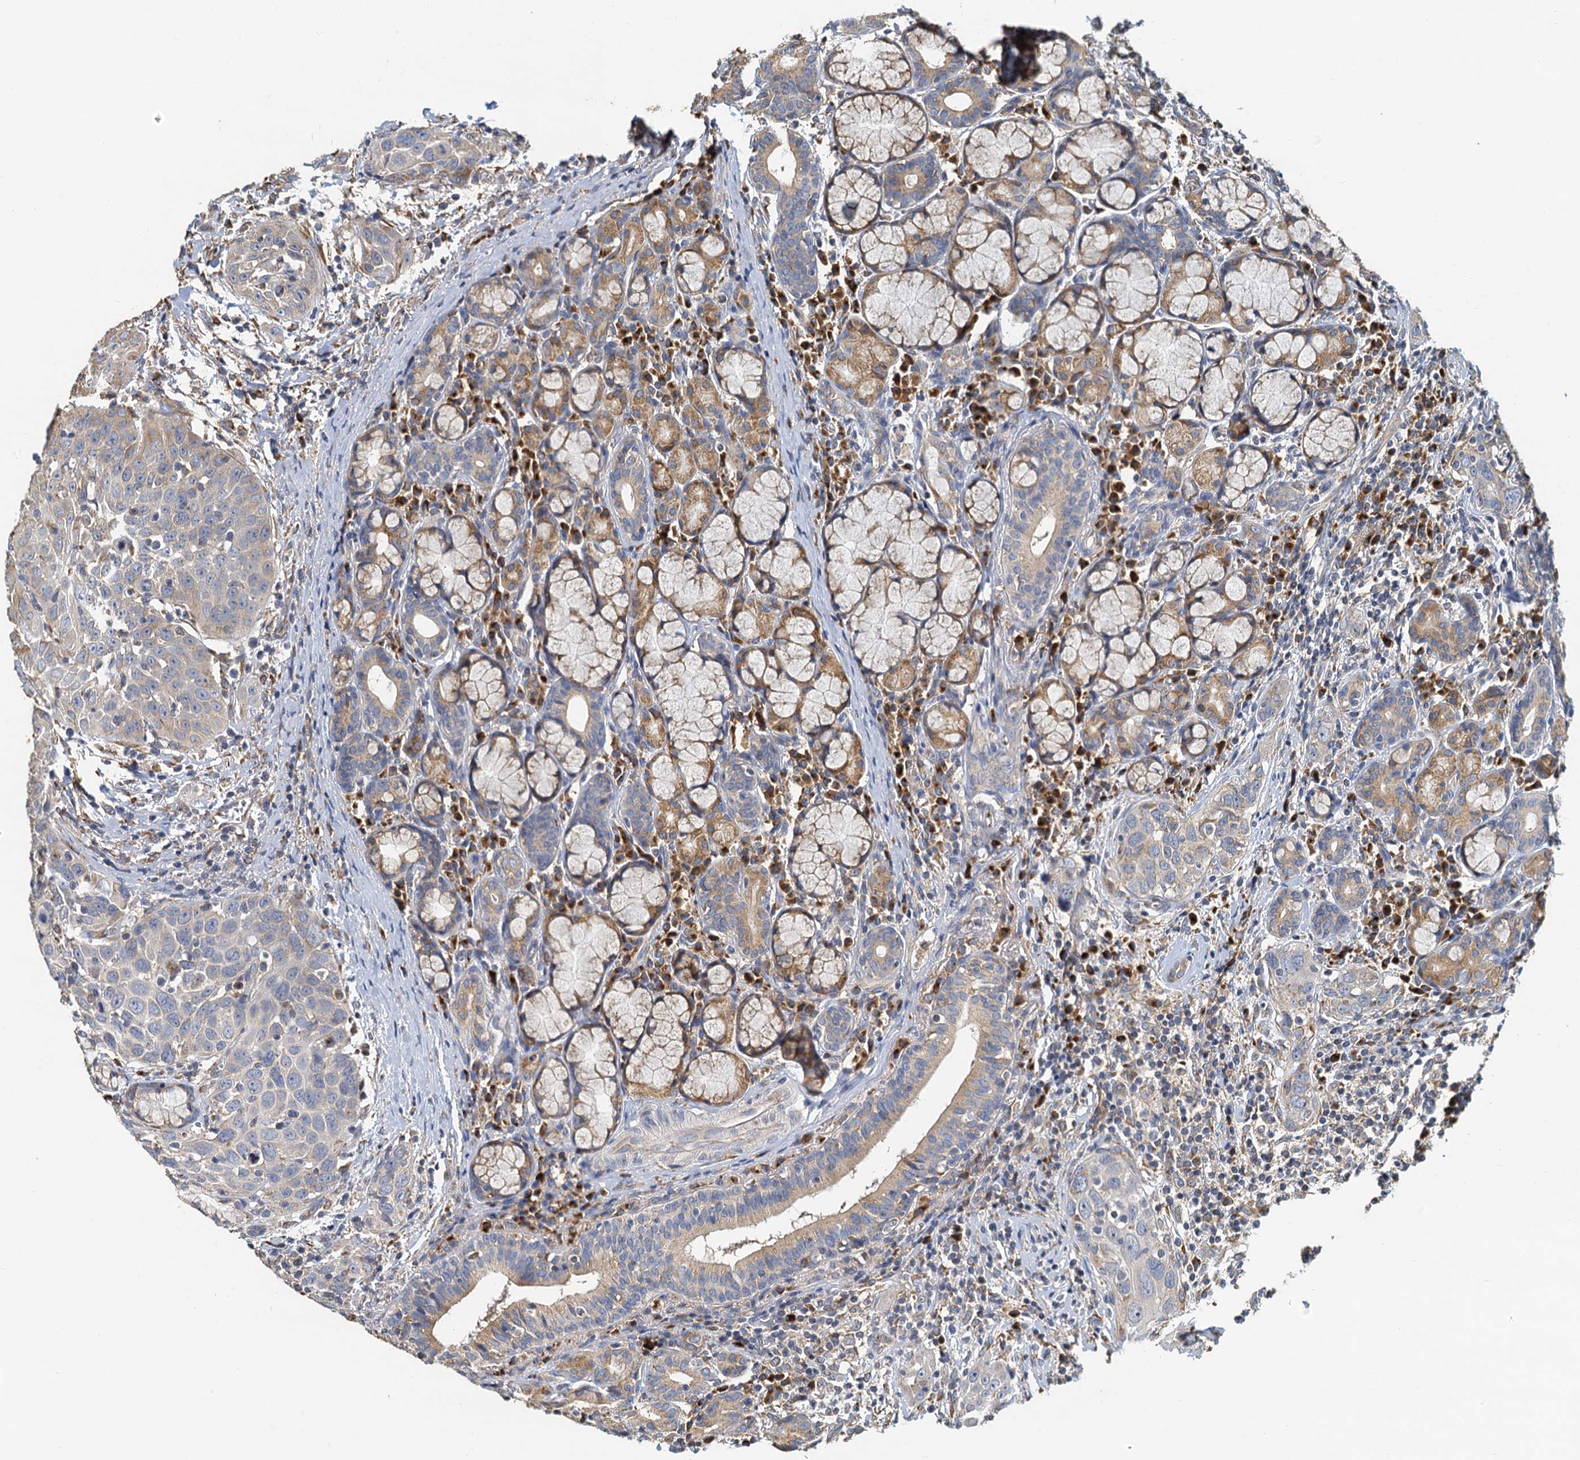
{"staining": {"intensity": "negative", "quantity": "none", "location": "none"}, "tissue": "head and neck cancer", "cell_type": "Tumor cells", "image_type": "cancer", "snomed": [{"axis": "morphology", "description": "Squamous cell carcinoma, NOS"}, {"axis": "topography", "description": "Oral tissue"}, {"axis": "topography", "description": "Head-Neck"}], "caption": "A high-resolution image shows immunohistochemistry (IHC) staining of head and neck cancer (squamous cell carcinoma), which demonstrates no significant staining in tumor cells.", "gene": "NKAPD1", "patient": {"sex": "female", "age": 50}}